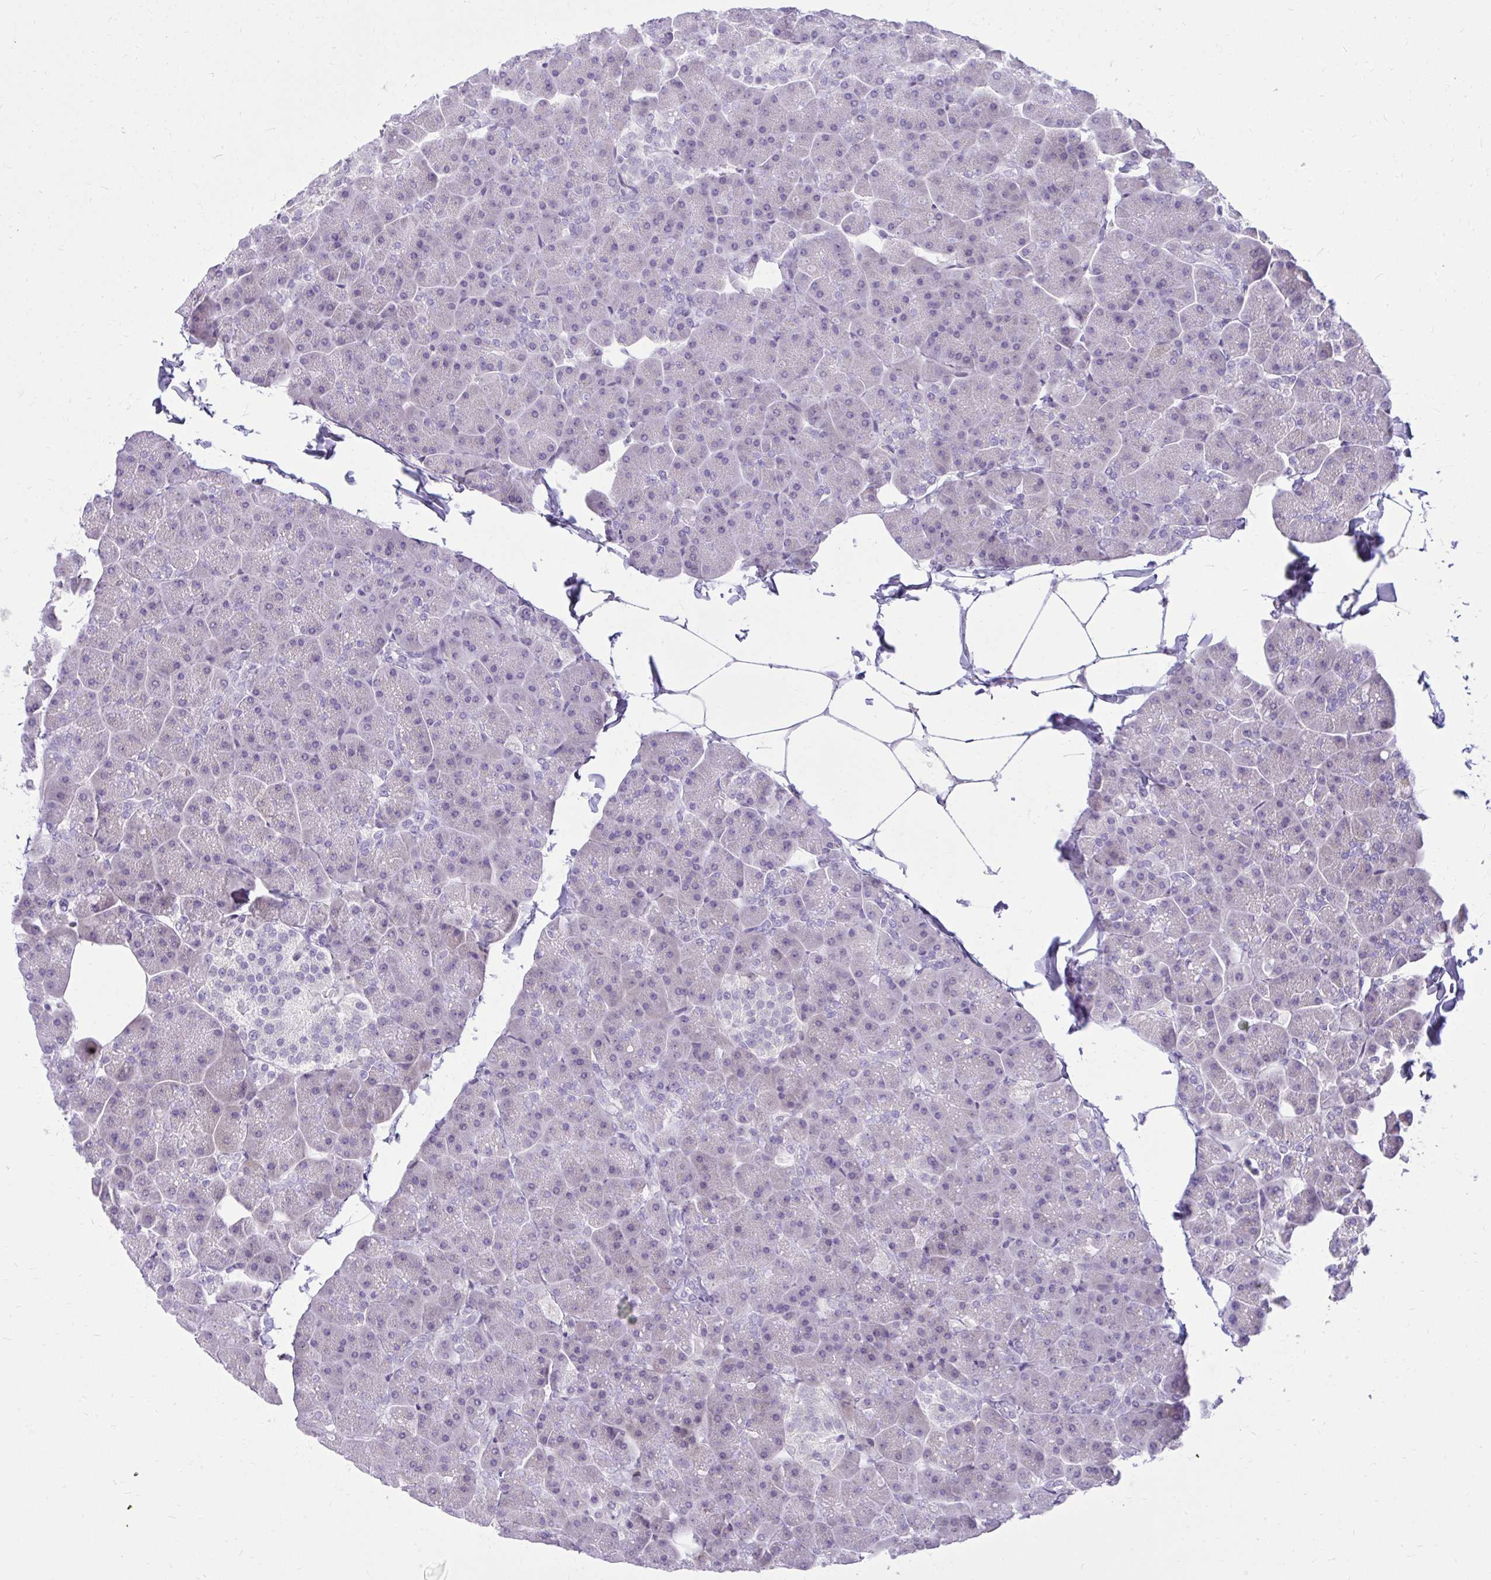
{"staining": {"intensity": "negative", "quantity": "none", "location": "none"}, "tissue": "pancreas", "cell_type": "Exocrine glandular cells", "image_type": "normal", "snomed": [{"axis": "morphology", "description": "Normal tissue, NOS"}, {"axis": "topography", "description": "Pancreas"}], "caption": "Immunohistochemistry of benign human pancreas displays no staining in exocrine glandular cells. The staining is performed using DAB (3,3'-diaminobenzidine) brown chromogen with nuclei counter-stained in using hematoxylin.", "gene": "PRAP1", "patient": {"sex": "male", "age": 35}}